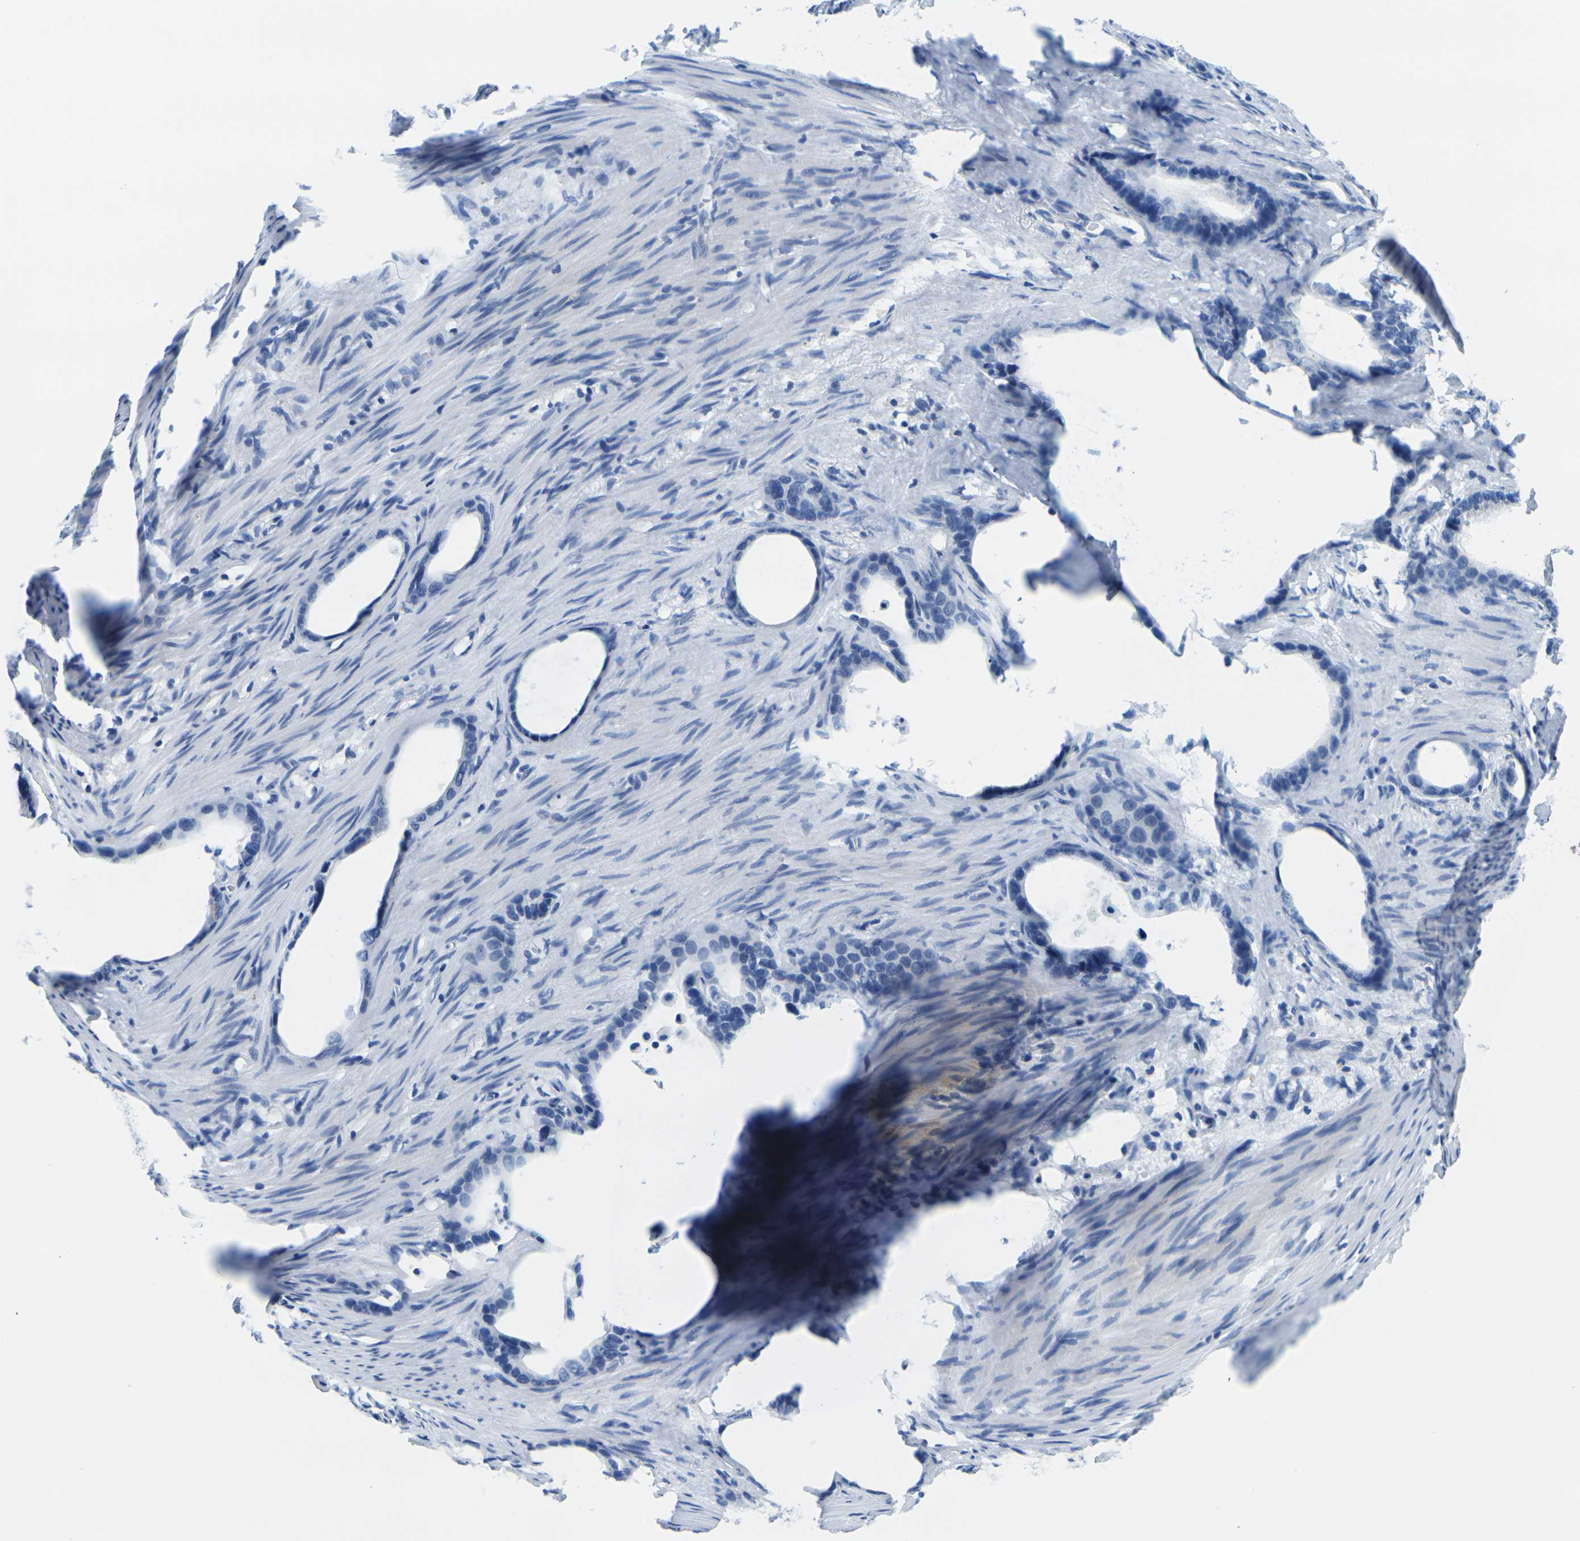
{"staining": {"intensity": "negative", "quantity": "none", "location": "none"}, "tissue": "stomach cancer", "cell_type": "Tumor cells", "image_type": "cancer", "snomed": [{"axis": "morphology", "description": "Adenocarcinoma, NOS"}, {"axis": "topography", "description": "Stomach"}], "caption": "Tumor cells show no significant expression in stomach adenocarcinoma. (IHC, brightfield microscopy, high magnification).", "gene": "FAM3D", "patient": {"sex": "female", "age": 75}}